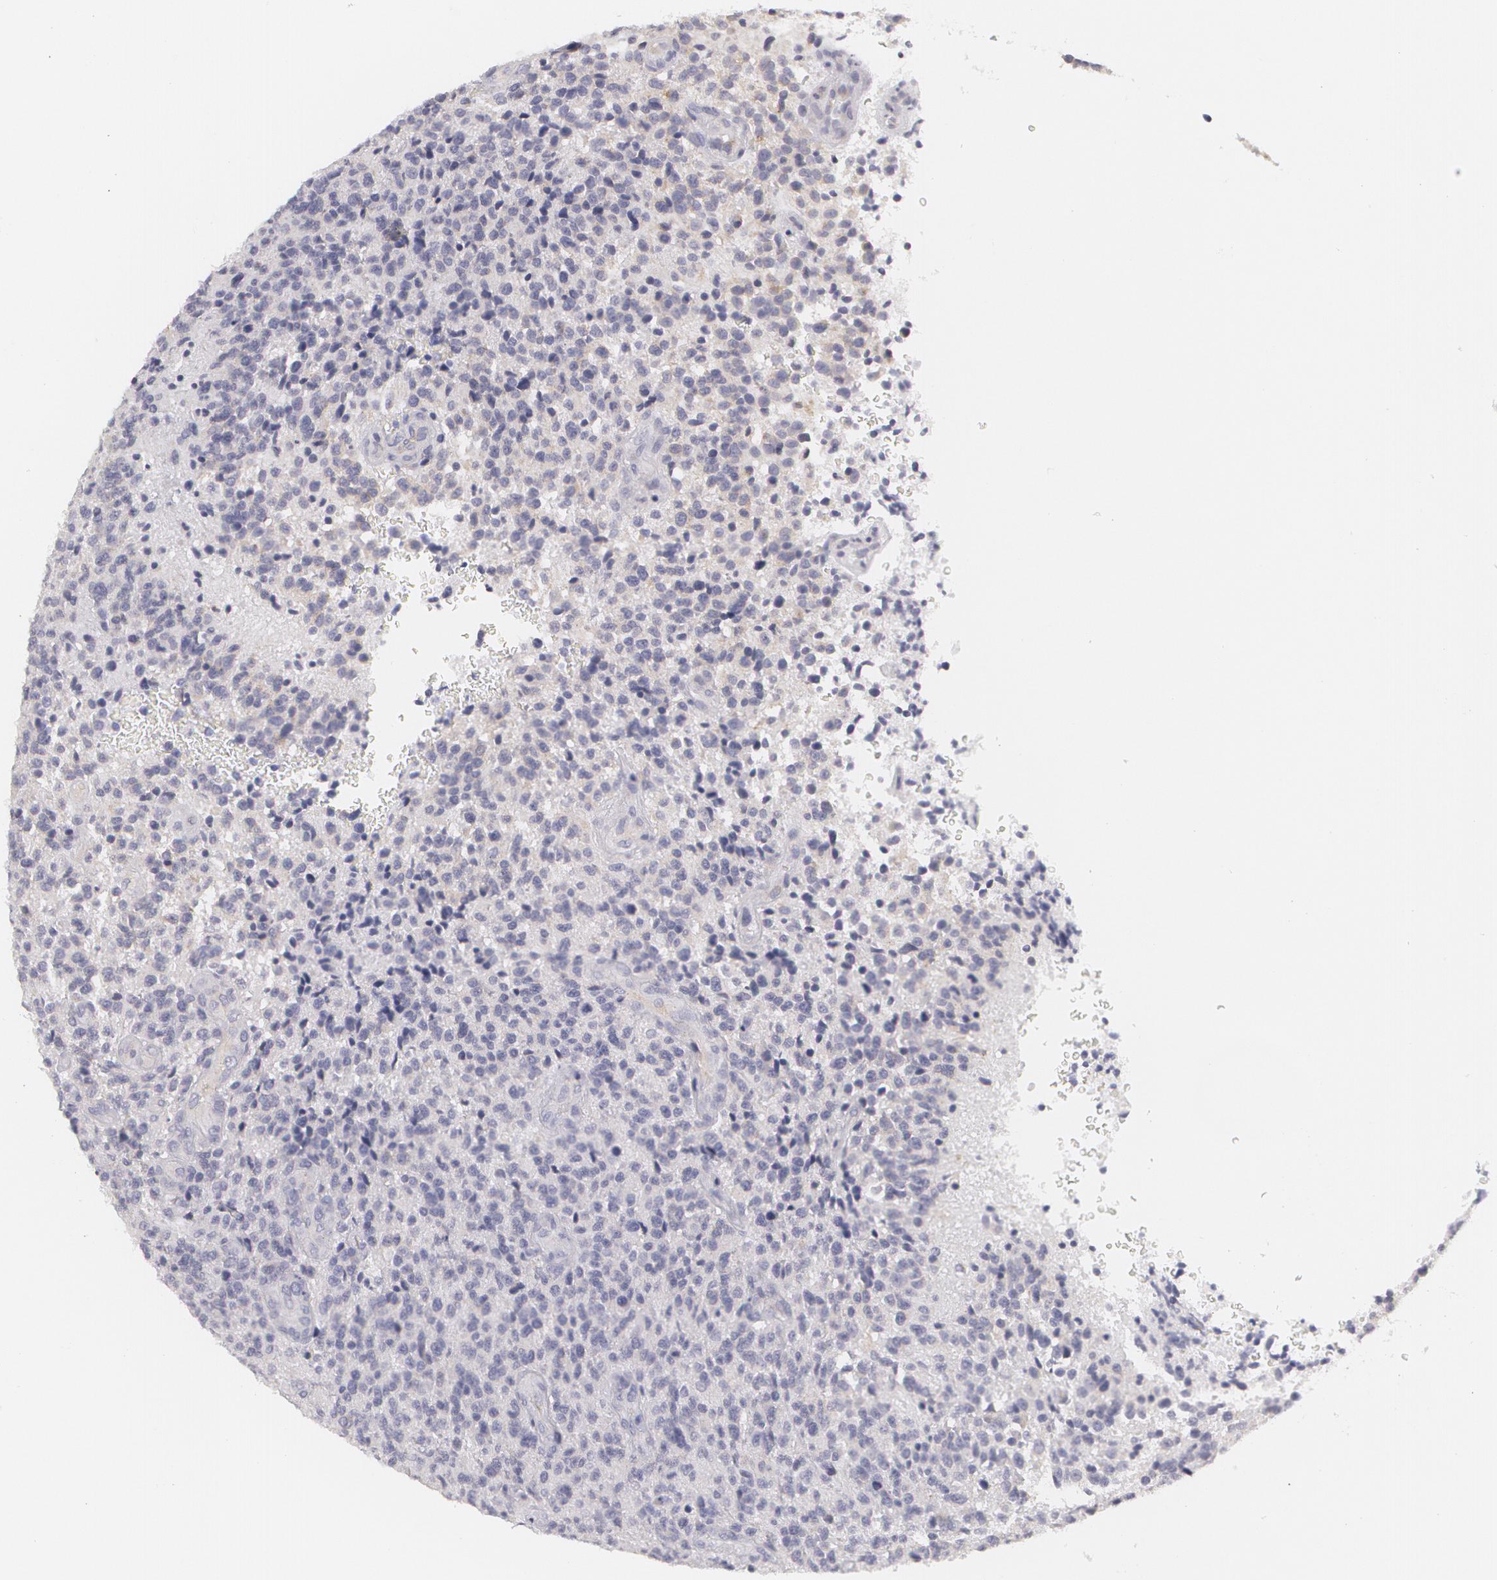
{"staining": {"intensity": "negative", "quantity": "none", "location": "none"}, "tissue": "glioma", "cell_type": "Tumor cells", "image_type": "cancer", "snomed": [{"axis": "morphology", "description": "Glioma, malignant, High grade"}, {"axis": "topography", "description": "Brain"}], "caption": "Tumor cells show no significant staining in malignant glioma (high-grade).", "gene": "MBNL3", "patient": {"sex": "male", "age": 36}}